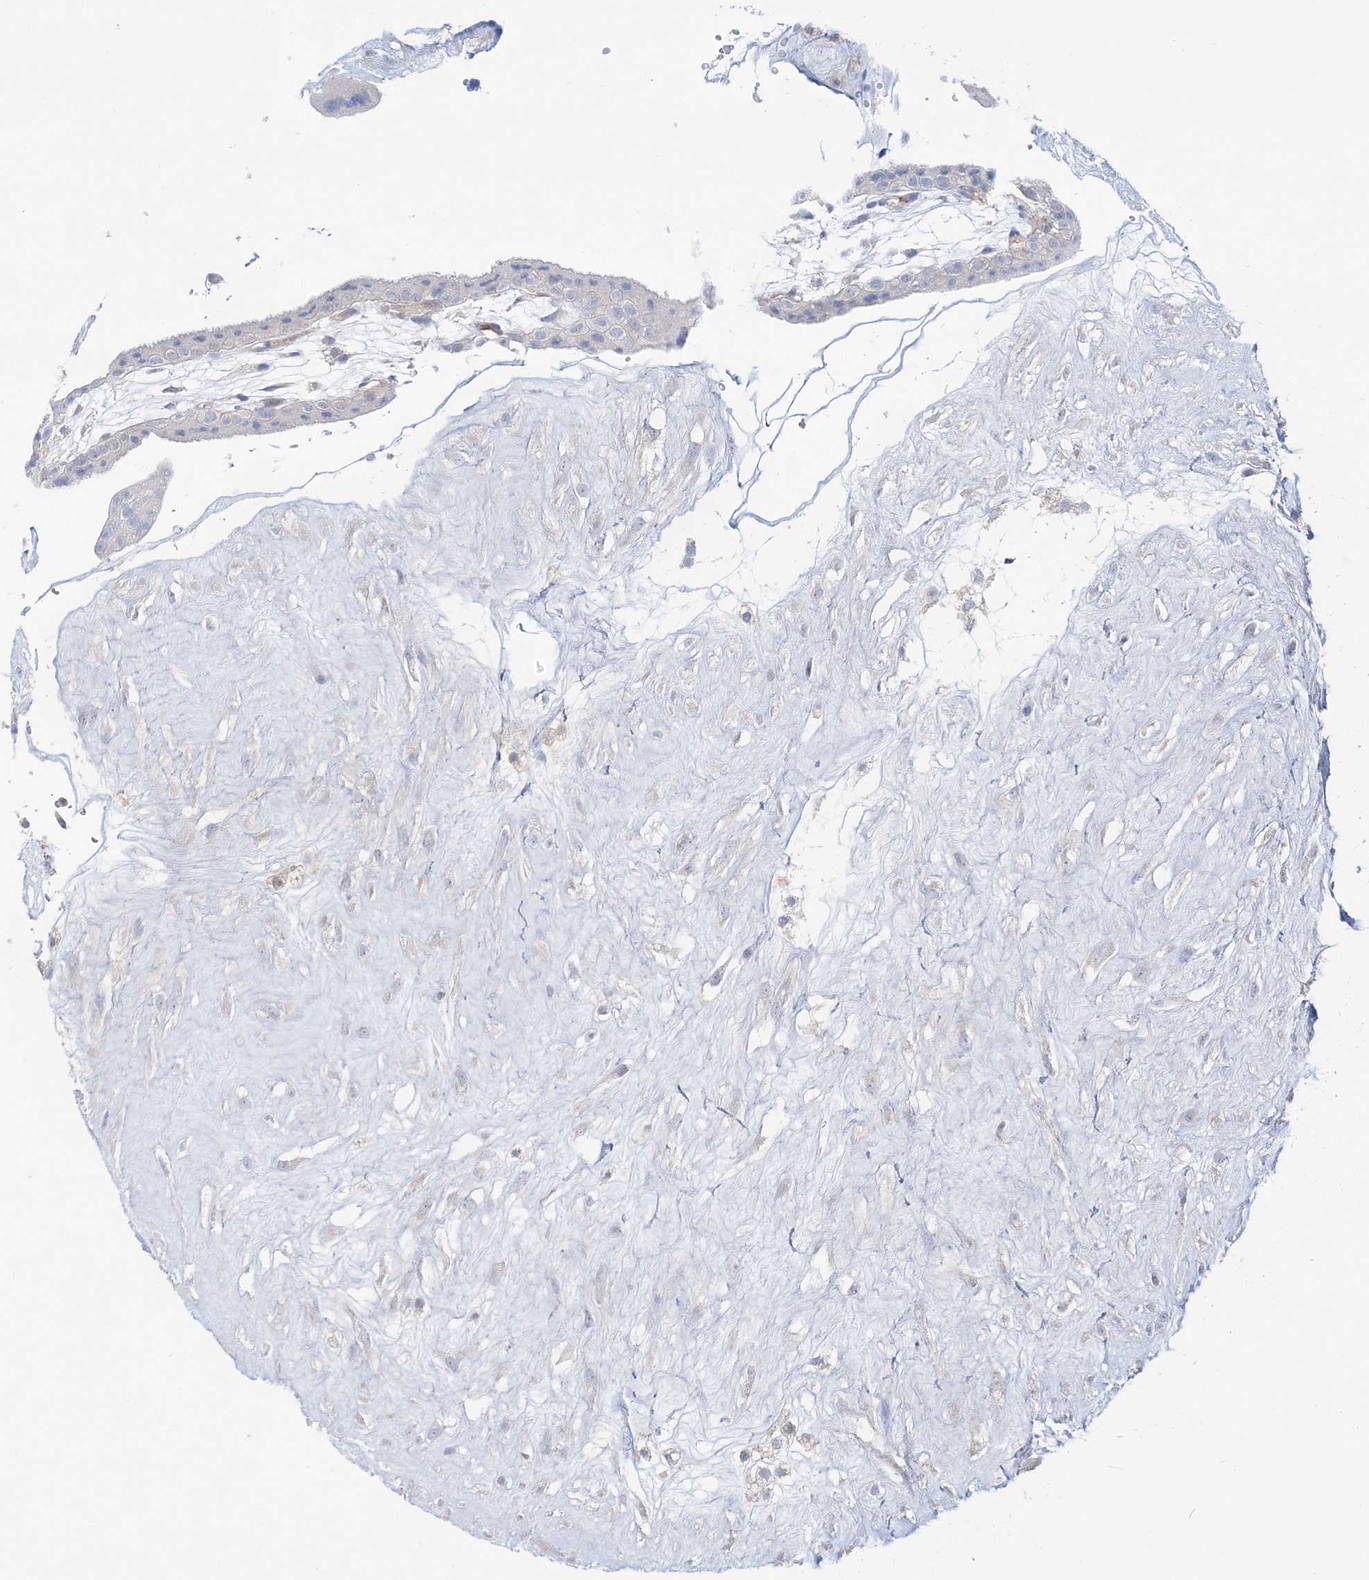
{"staining": {"intensity": "weak", "quantity": "<25%", "location": "cytoplasmic/membranous"}, "tissue": "placenta", "cell_type": "Decidual cells", "image_type": "normal", "snomed": [{"axis": "morphology", "description": "Normal tissue, NOS"}, {"axis": "topography", "description": "Placenta"}], "caption": "The immunohistochemistry (IHC) photomicrograph has no significant positivity in decidual cells of placenta.", "gene": "INPP1", "patient": {"sex": "female", "age": 18}}